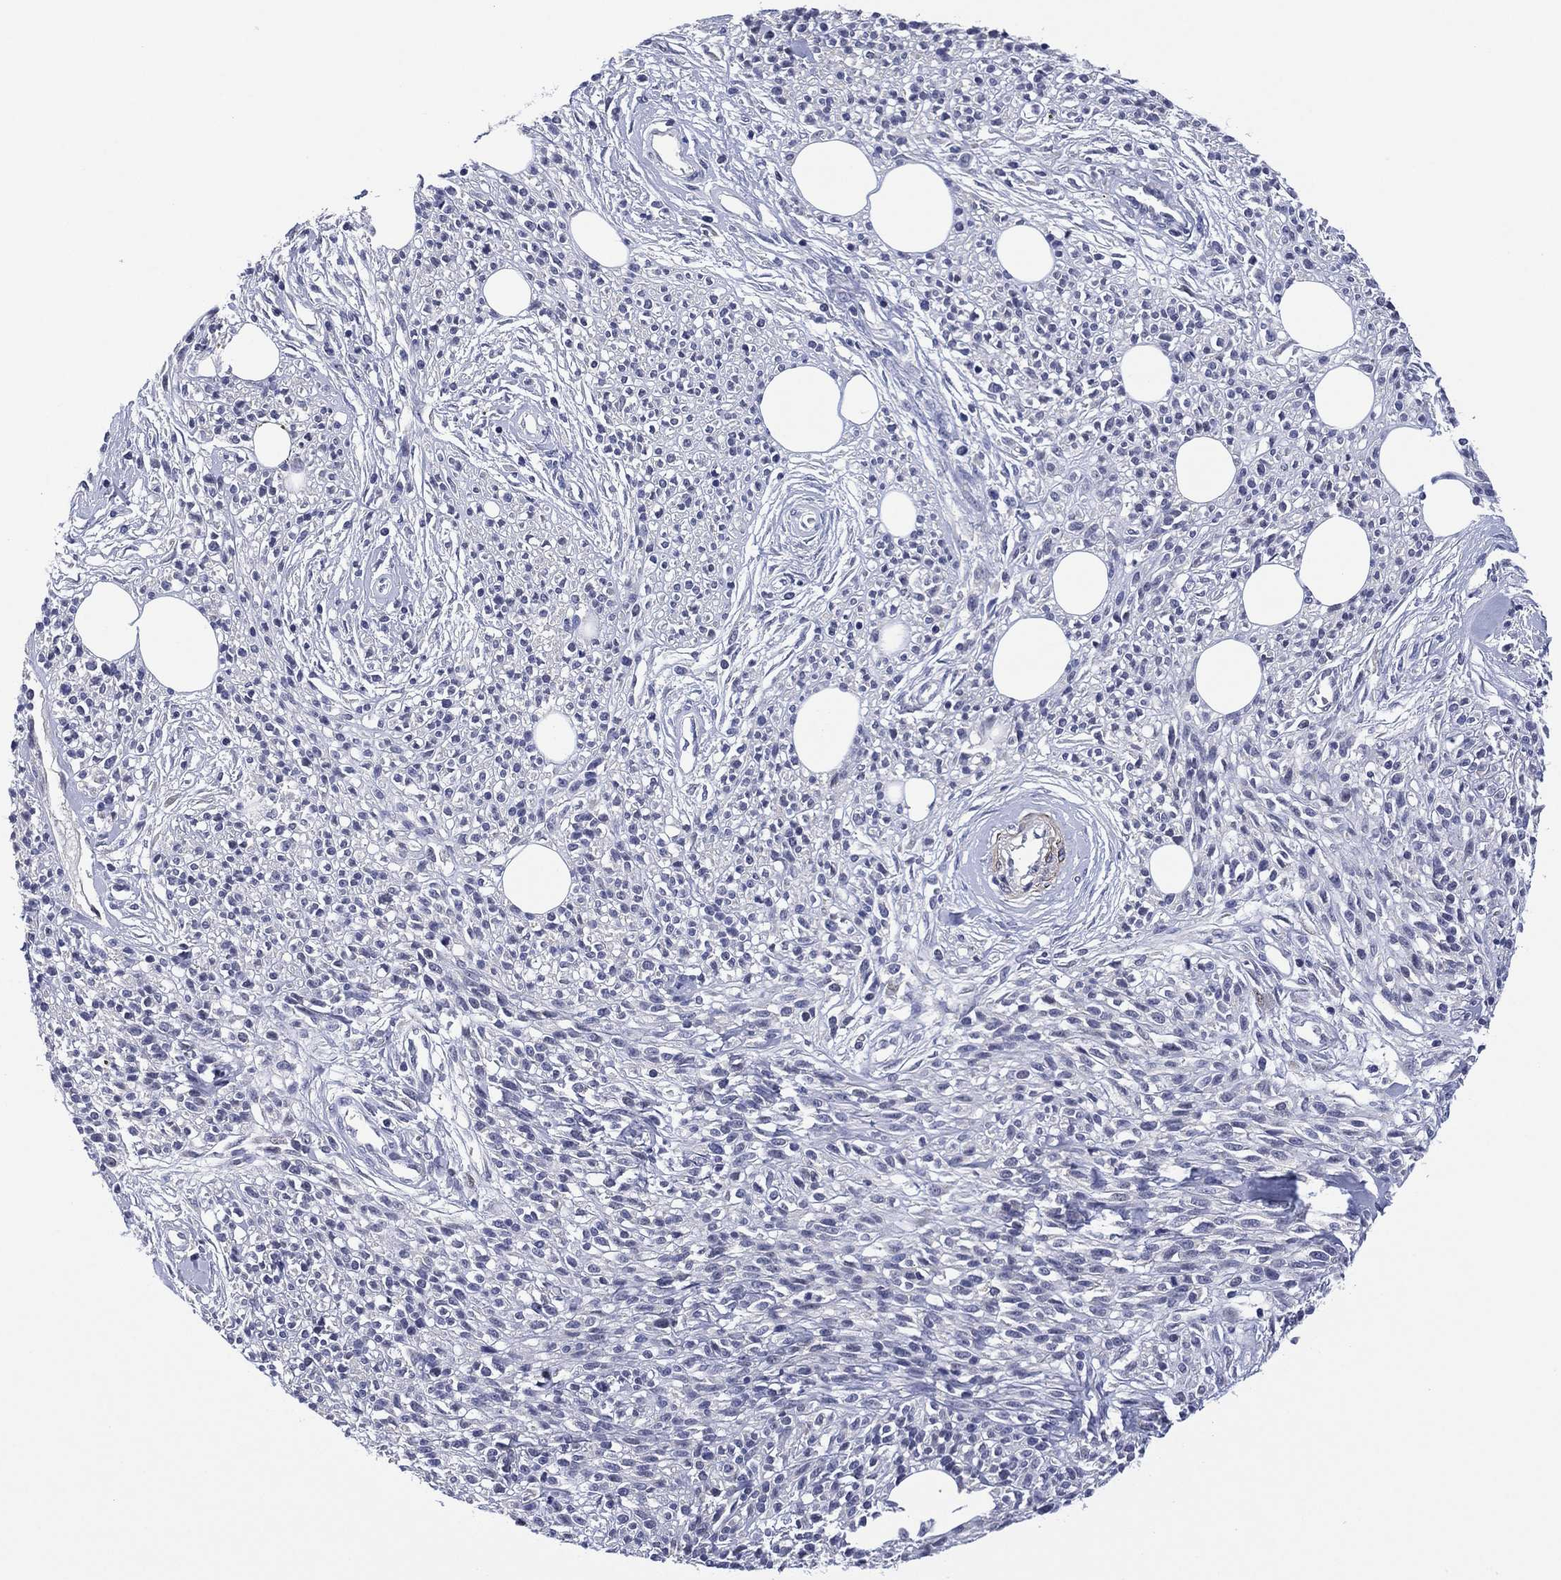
{"staining": {"intensity": "negative", "quantity": "none", "location": "none"}, "tissue": "melanoma", "cell_type": "Tumor cells", "image_type": "cancer", "snomed": [{"axis": "morphology", "description": "Malignant melanoma, NOS"}, {"axis": "topography", "description": "Skin"}, {"axis": "topography", "description": "Skin of trunk"}], "caption": "The photomicrograph displays no significant positivity in tumor cells of melanoma.", "gene": "CLIP3", "patient": {"sex": "male", "age": 74}}